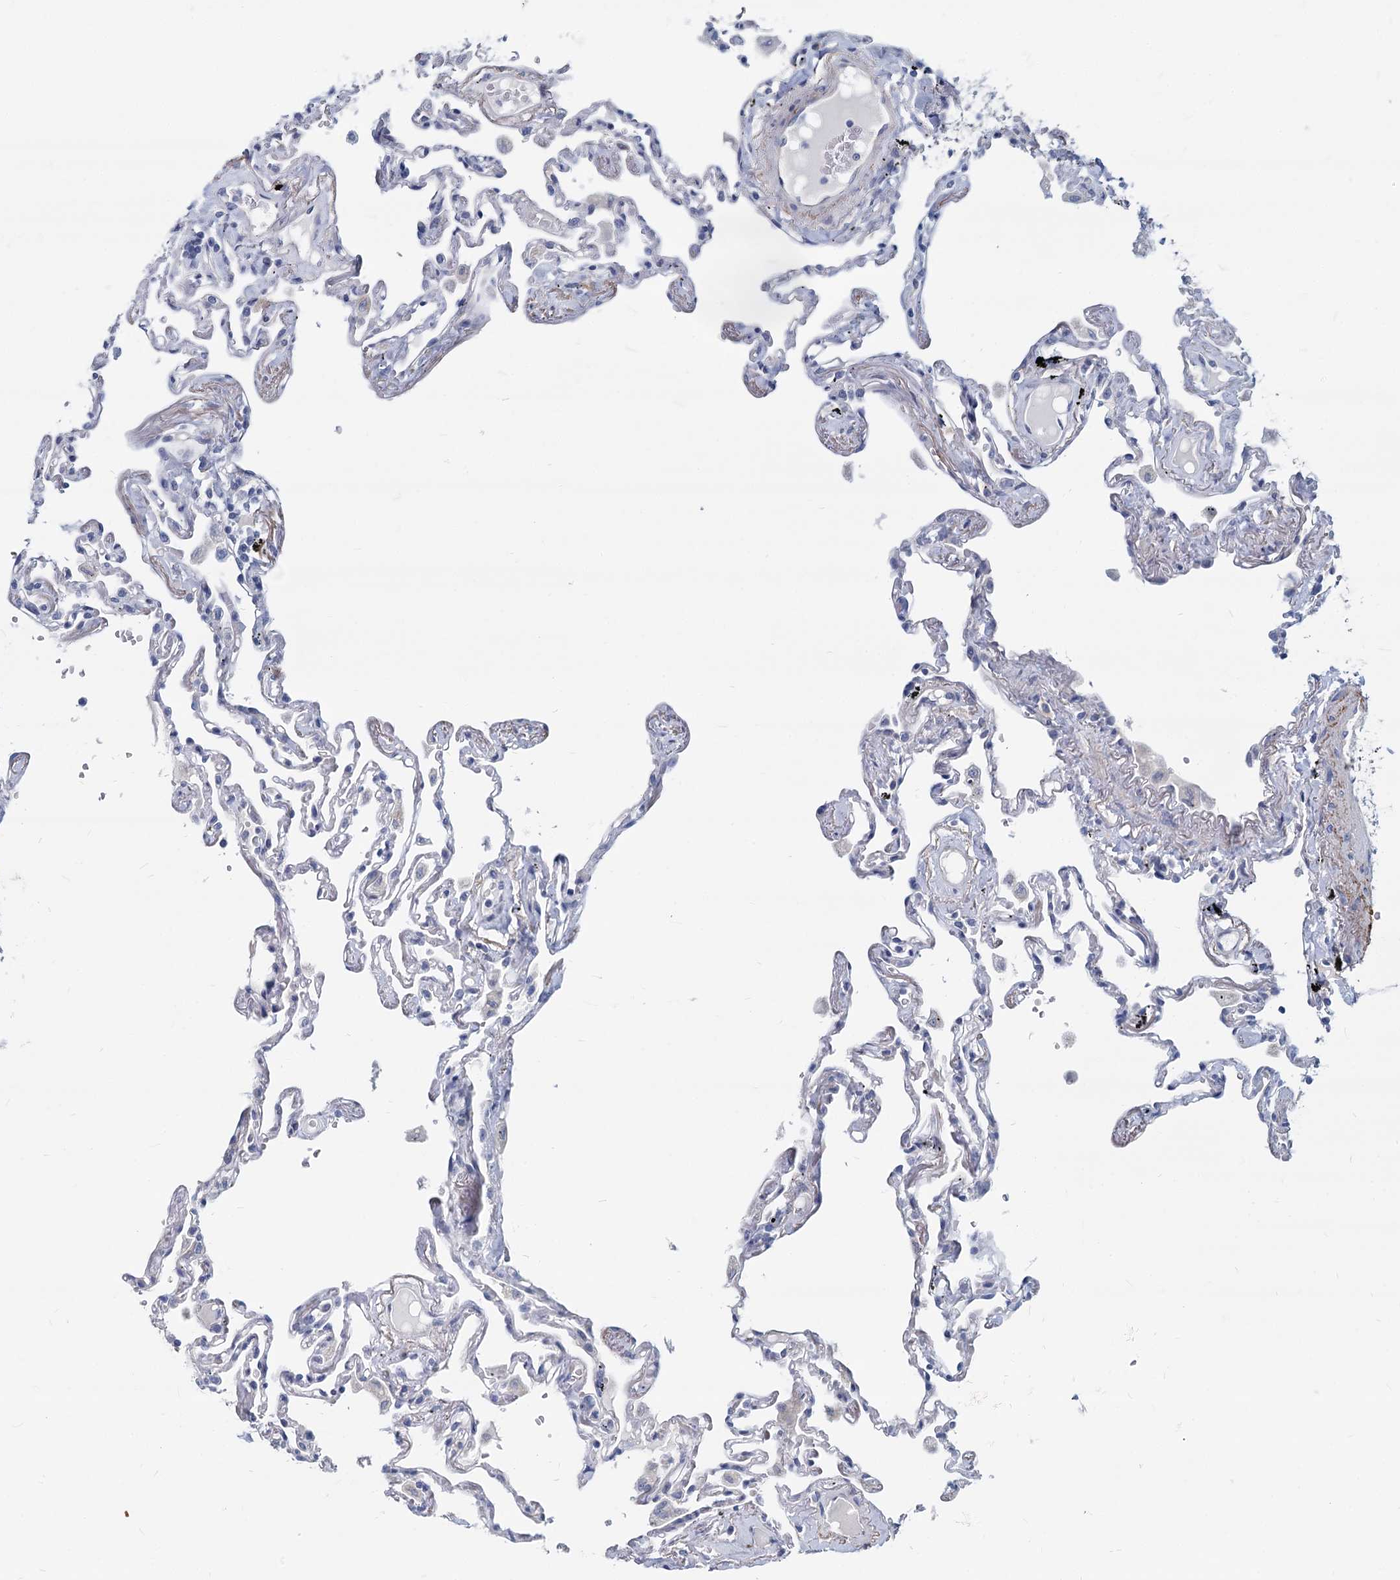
{"staining": {"intensity": "negative", "quantity": "none", "location": "none"}, "tissue": "lung", "cell_type": "Alveolar cells", "image_type": "normal", "snomed": [{"axis": "morphology", "description": "Normal tissue, NOS"}, {"axis": "topography", "description": "Lung"}], "caption": "Alveolar cells show no significant staining in normal lung. (DAB IHC with hematoxylin counter stain).", "gene": "GSTM3", "patient": {"sex": "female", "age": 67}}